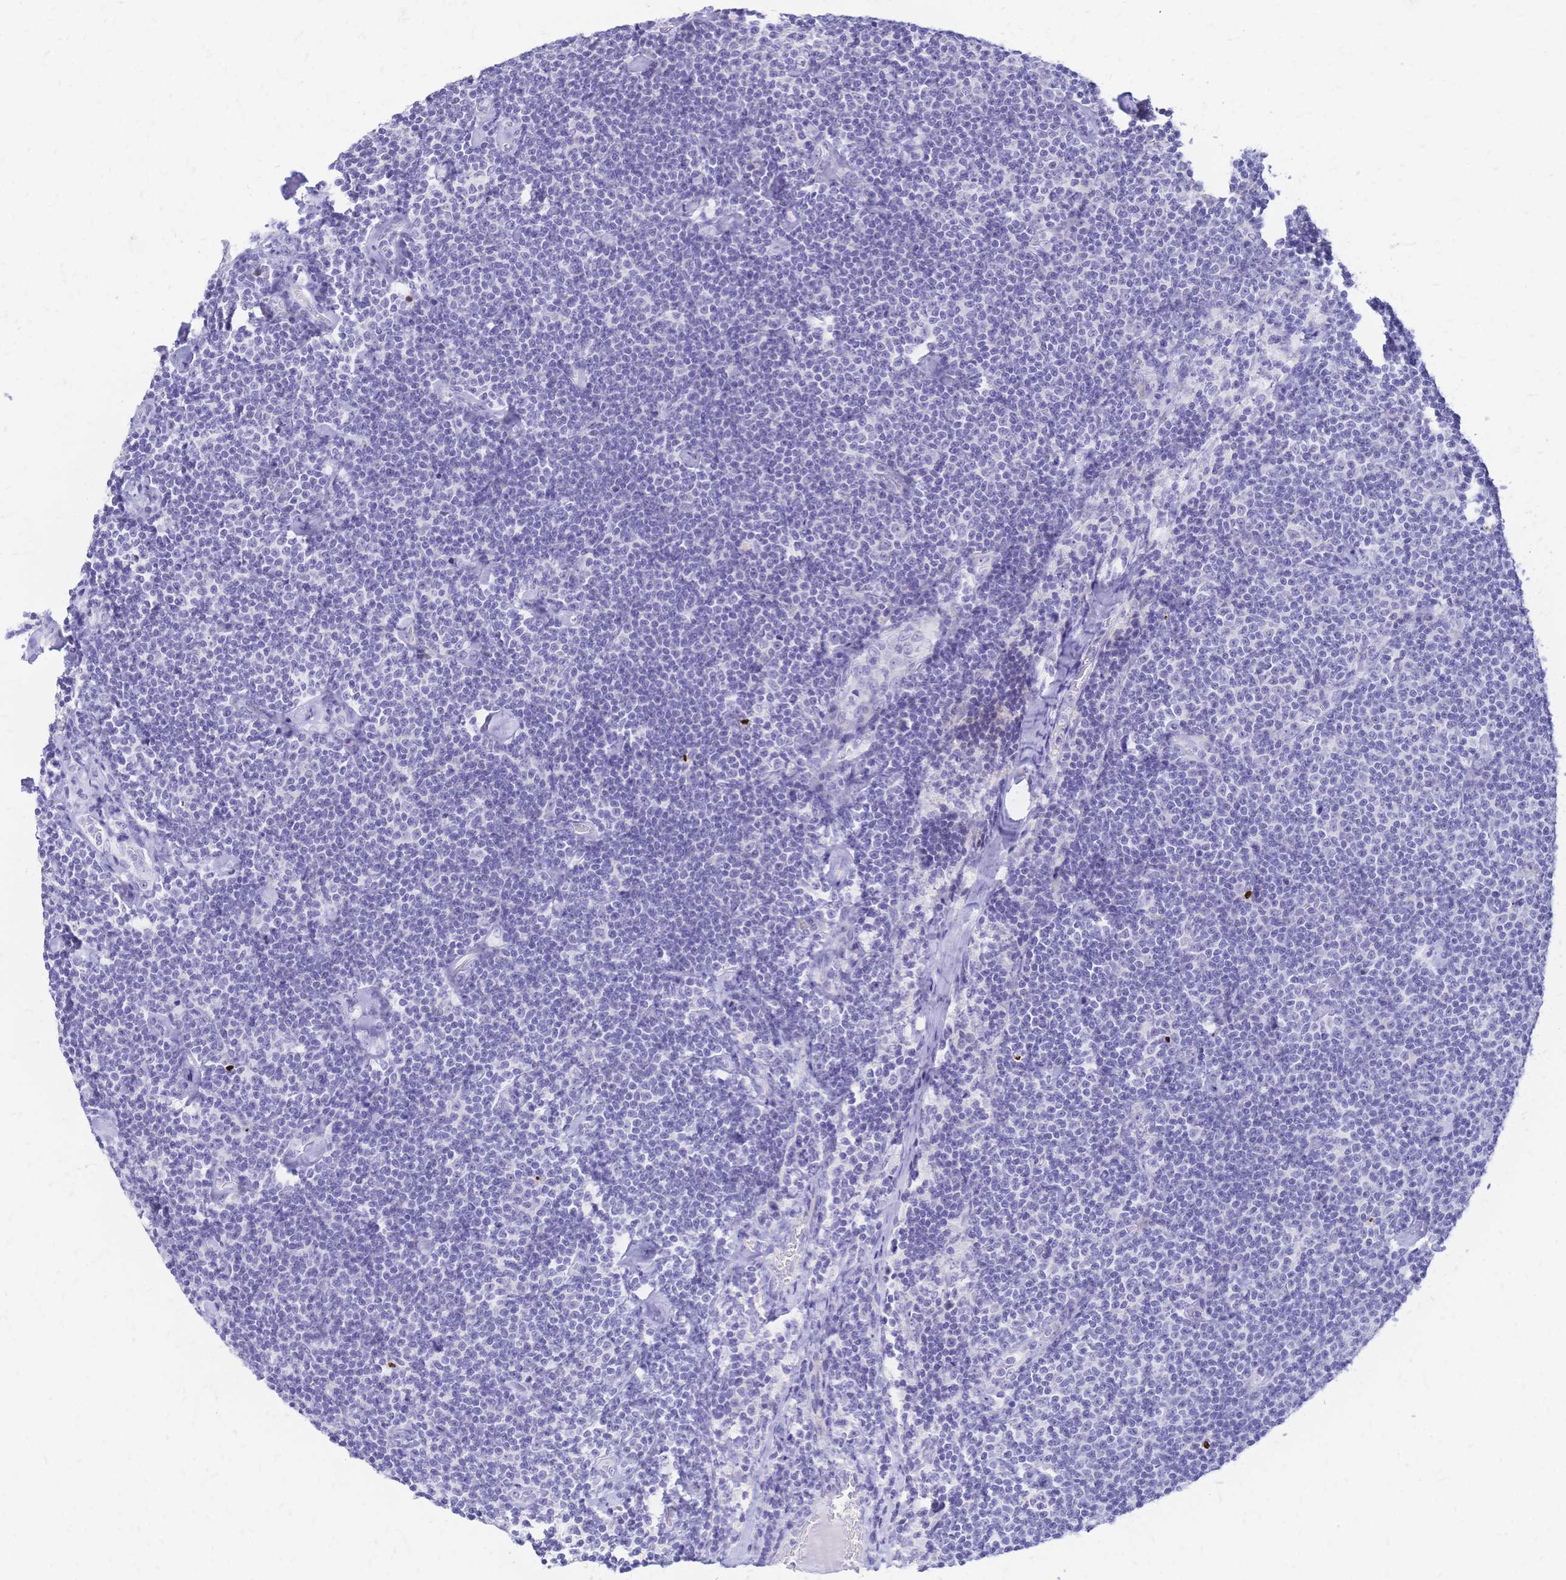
{"staining": {"intensity": "negative", "quantity": "none", "location": "none"}, "tissue": "lymphoma", "cell_type": "Tumor cells", "image_type": "cancer", "snomed": [{"axis": "morphology", "description": "Malignant lymphoma, non-Hodgkin's type, Low grade"}, {"axis": "topography", "description": "Lymph node"}], "caption": "Lymphoma was stained to show a protein in brown. There is no significant positivity in tumor cells.", "gene": "GRB7", "patient": {"sex": "male", "age": 81}}